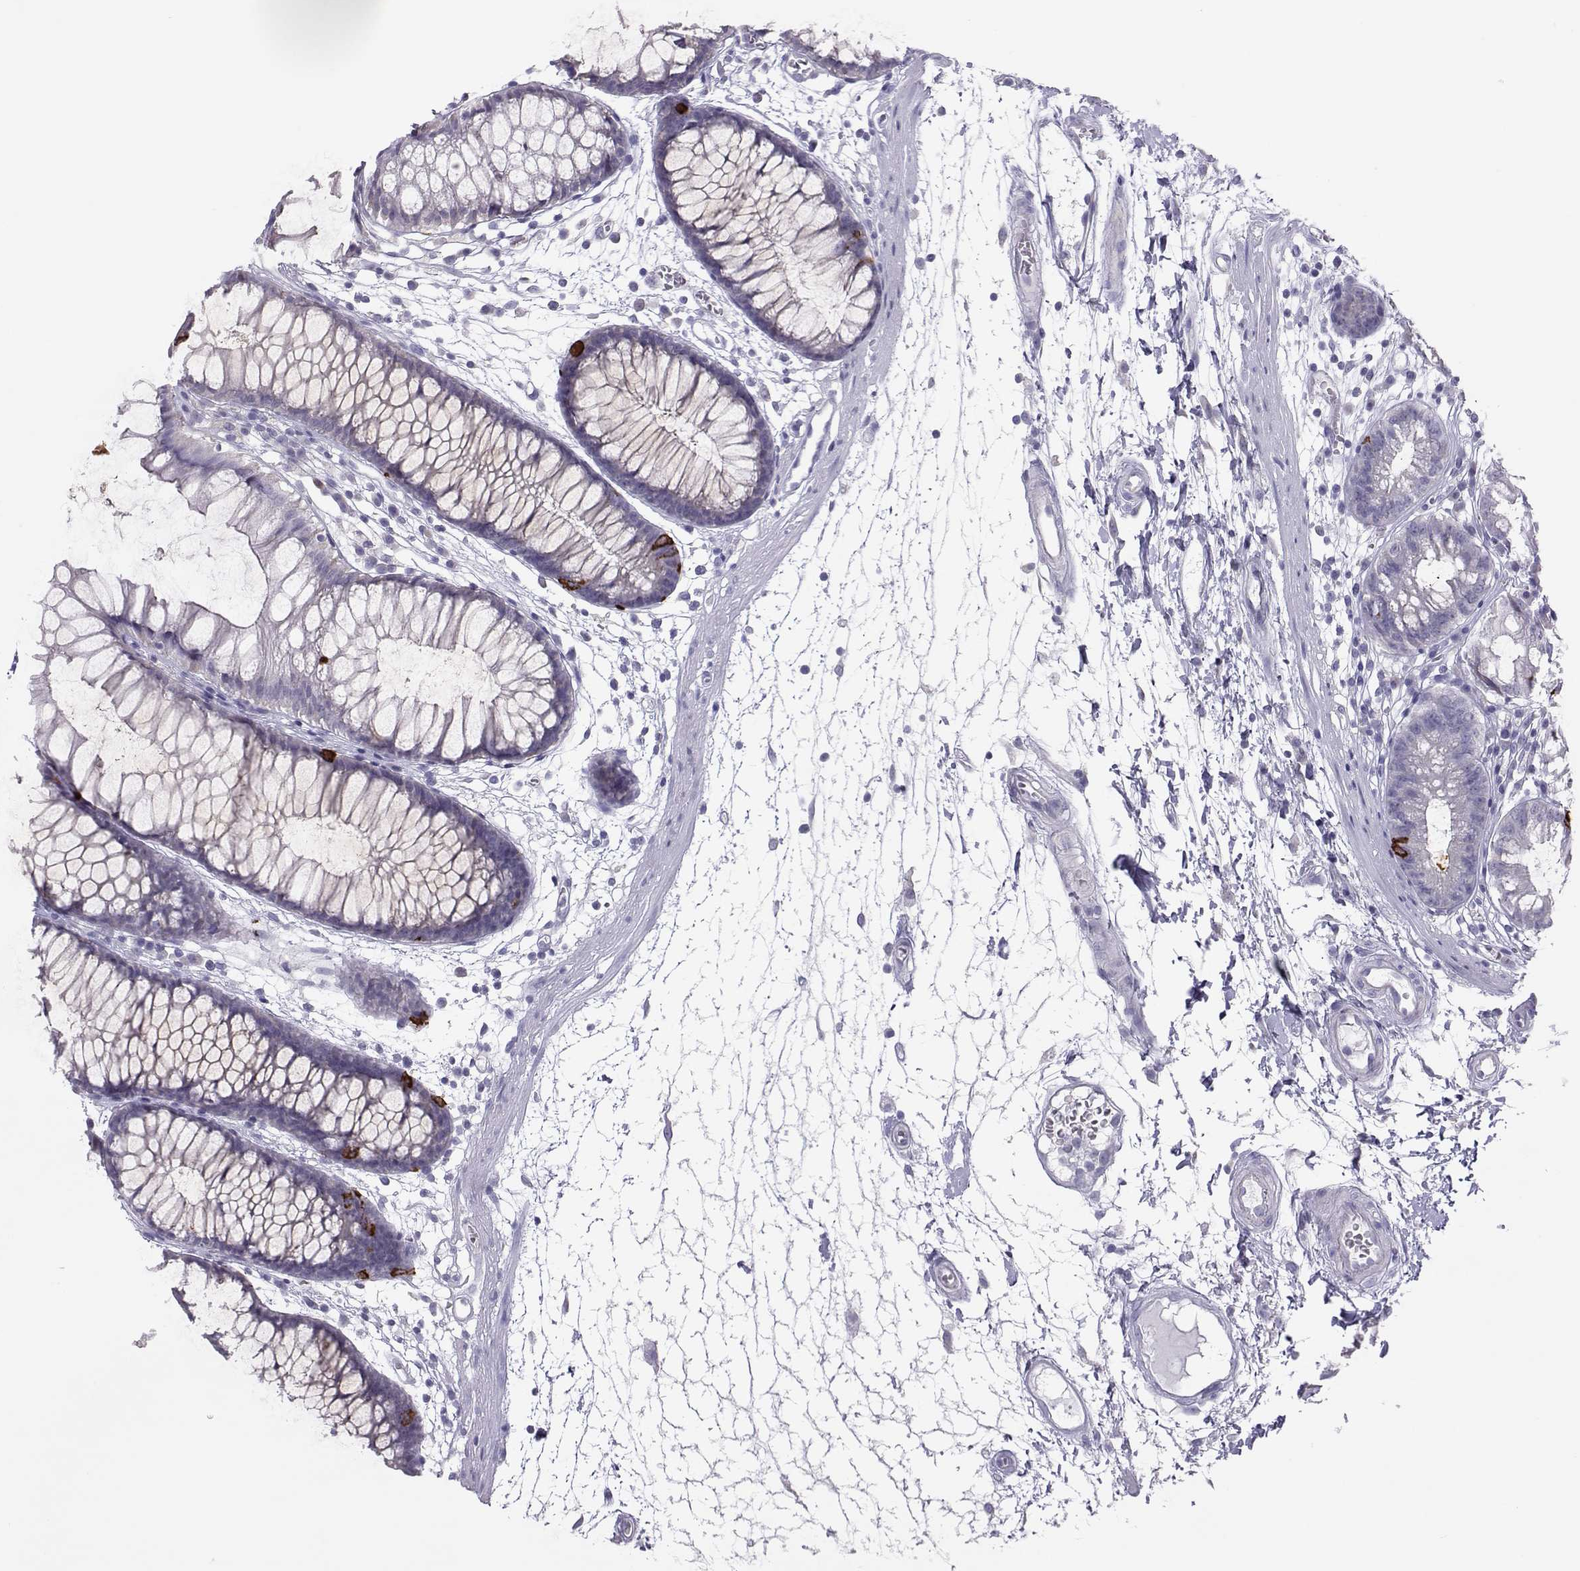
{"staining": {"intensity": "negative", "quantity": "none", "location": "none"}, "tissue": "colon", "cell_type": "Endothelial cells", "image_type": "normal", "snomed": [{"axis": "morphology", "description": "Normal tissue, NOS"}, {"axis": "morphology", "description": "Adenocarcinoma, NOS"}, {"axis": "topography", "description": "Colon"}], "caption": "Immunohistochemistry photomicrograph of unremarkable colon: human colon stained with DAB (3,3'-diaminobenzidine) shows no significant protein expression in endothelial cells.", "gene": "TRPM7", "patient": {"sex": "male", "age": 65}}